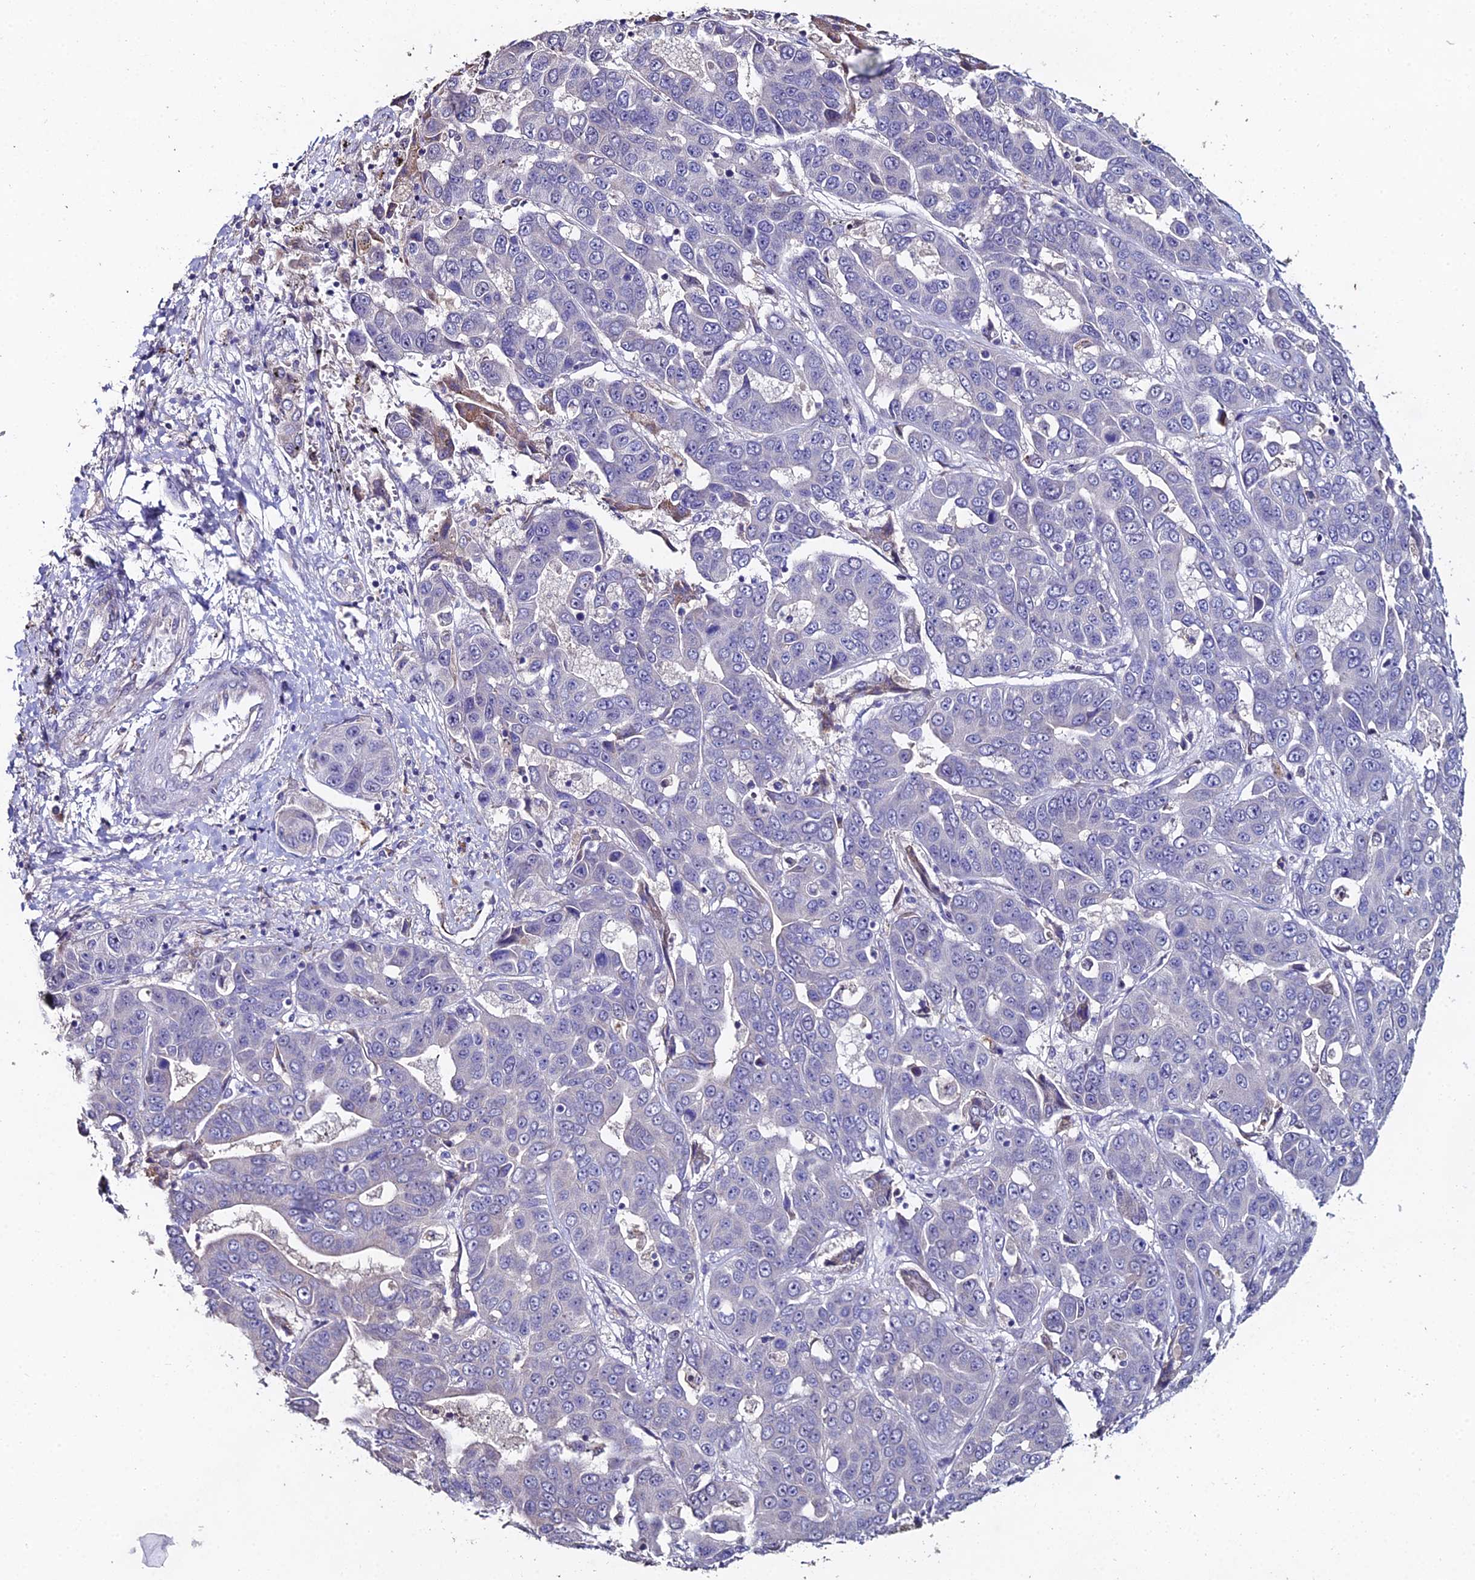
{"staining": {"intensity": "negative", "quantity": "none", "location": "none"}, "tissue": "liver cancer", "cell_type": "Tumor cells", "image_type": "cancer", "snomed": [{"axis": "morphology", "description": "Cholangiocarcinoma"}, {"axis": "topography", "description": "Liver"}], "caption": "Cholangiocarcinoma (liver) stained for a protein using immunohistochemistry (IHC) shows no positivity tumor cells.", "gene": "ESRRG", "patient": {"sex": "female", "age": 52}}